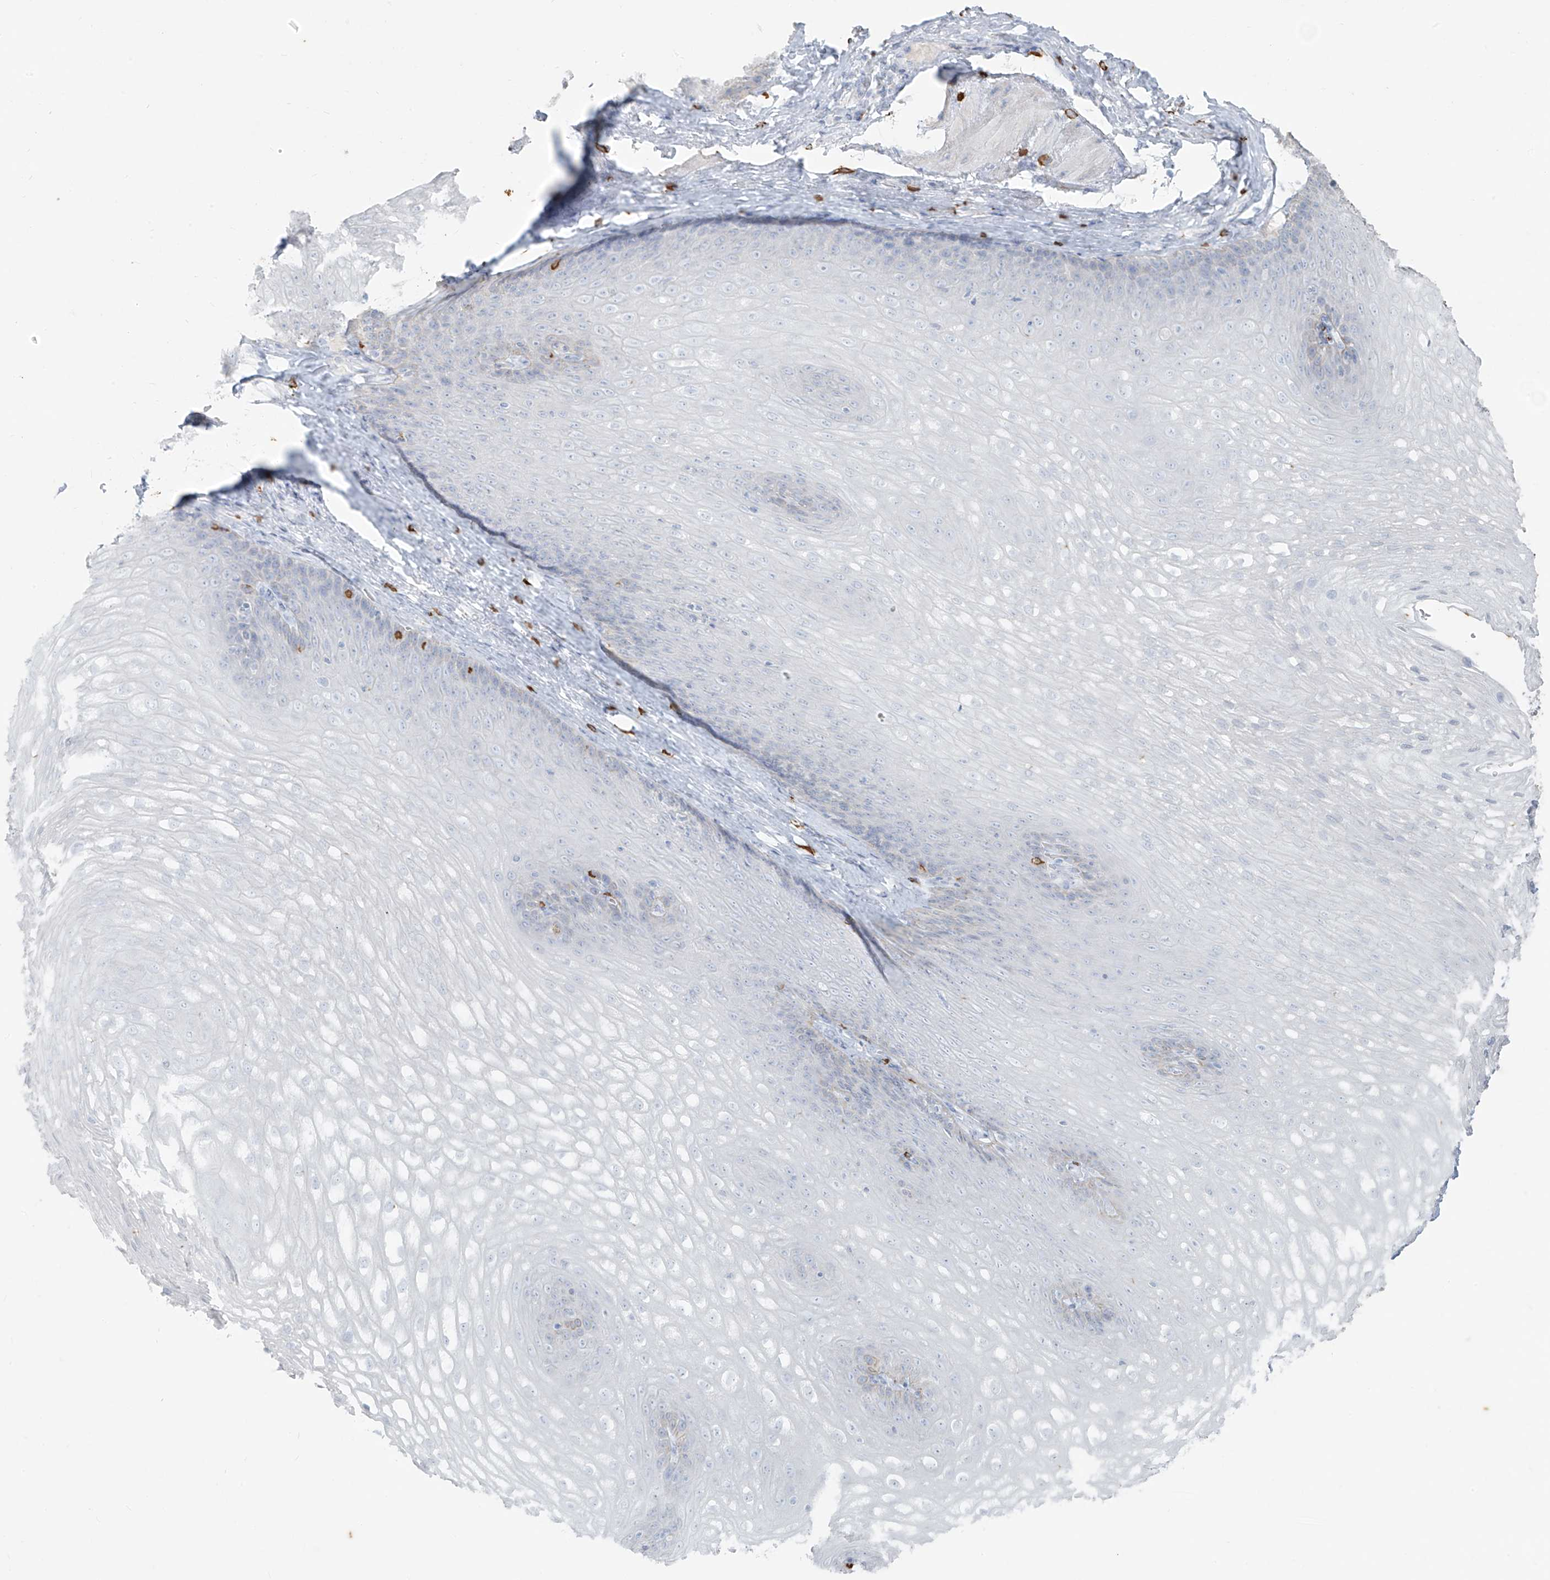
{"staining": {"intensity": "negative", "quantity": "none", "location": "none"}, "tissue": "esophagus", "cell_type": "Squamous epithelial cells", "image_type": "normal", "snomed": [{"axis": "morphology", "description": "Normal tissue, NOS"}, {"axis": "topography", "description": "Esophagus"}], "caption": "A histopathology image of human esophagus is negative for staining in squamous epithelial cells. (Brightfield microscopy of DAB (3,3'-diaminobenzidine) immunohistochemistry at high magnification).", "gene": "CX3CR1", "patient": {"sex": "female", "age": 66}}